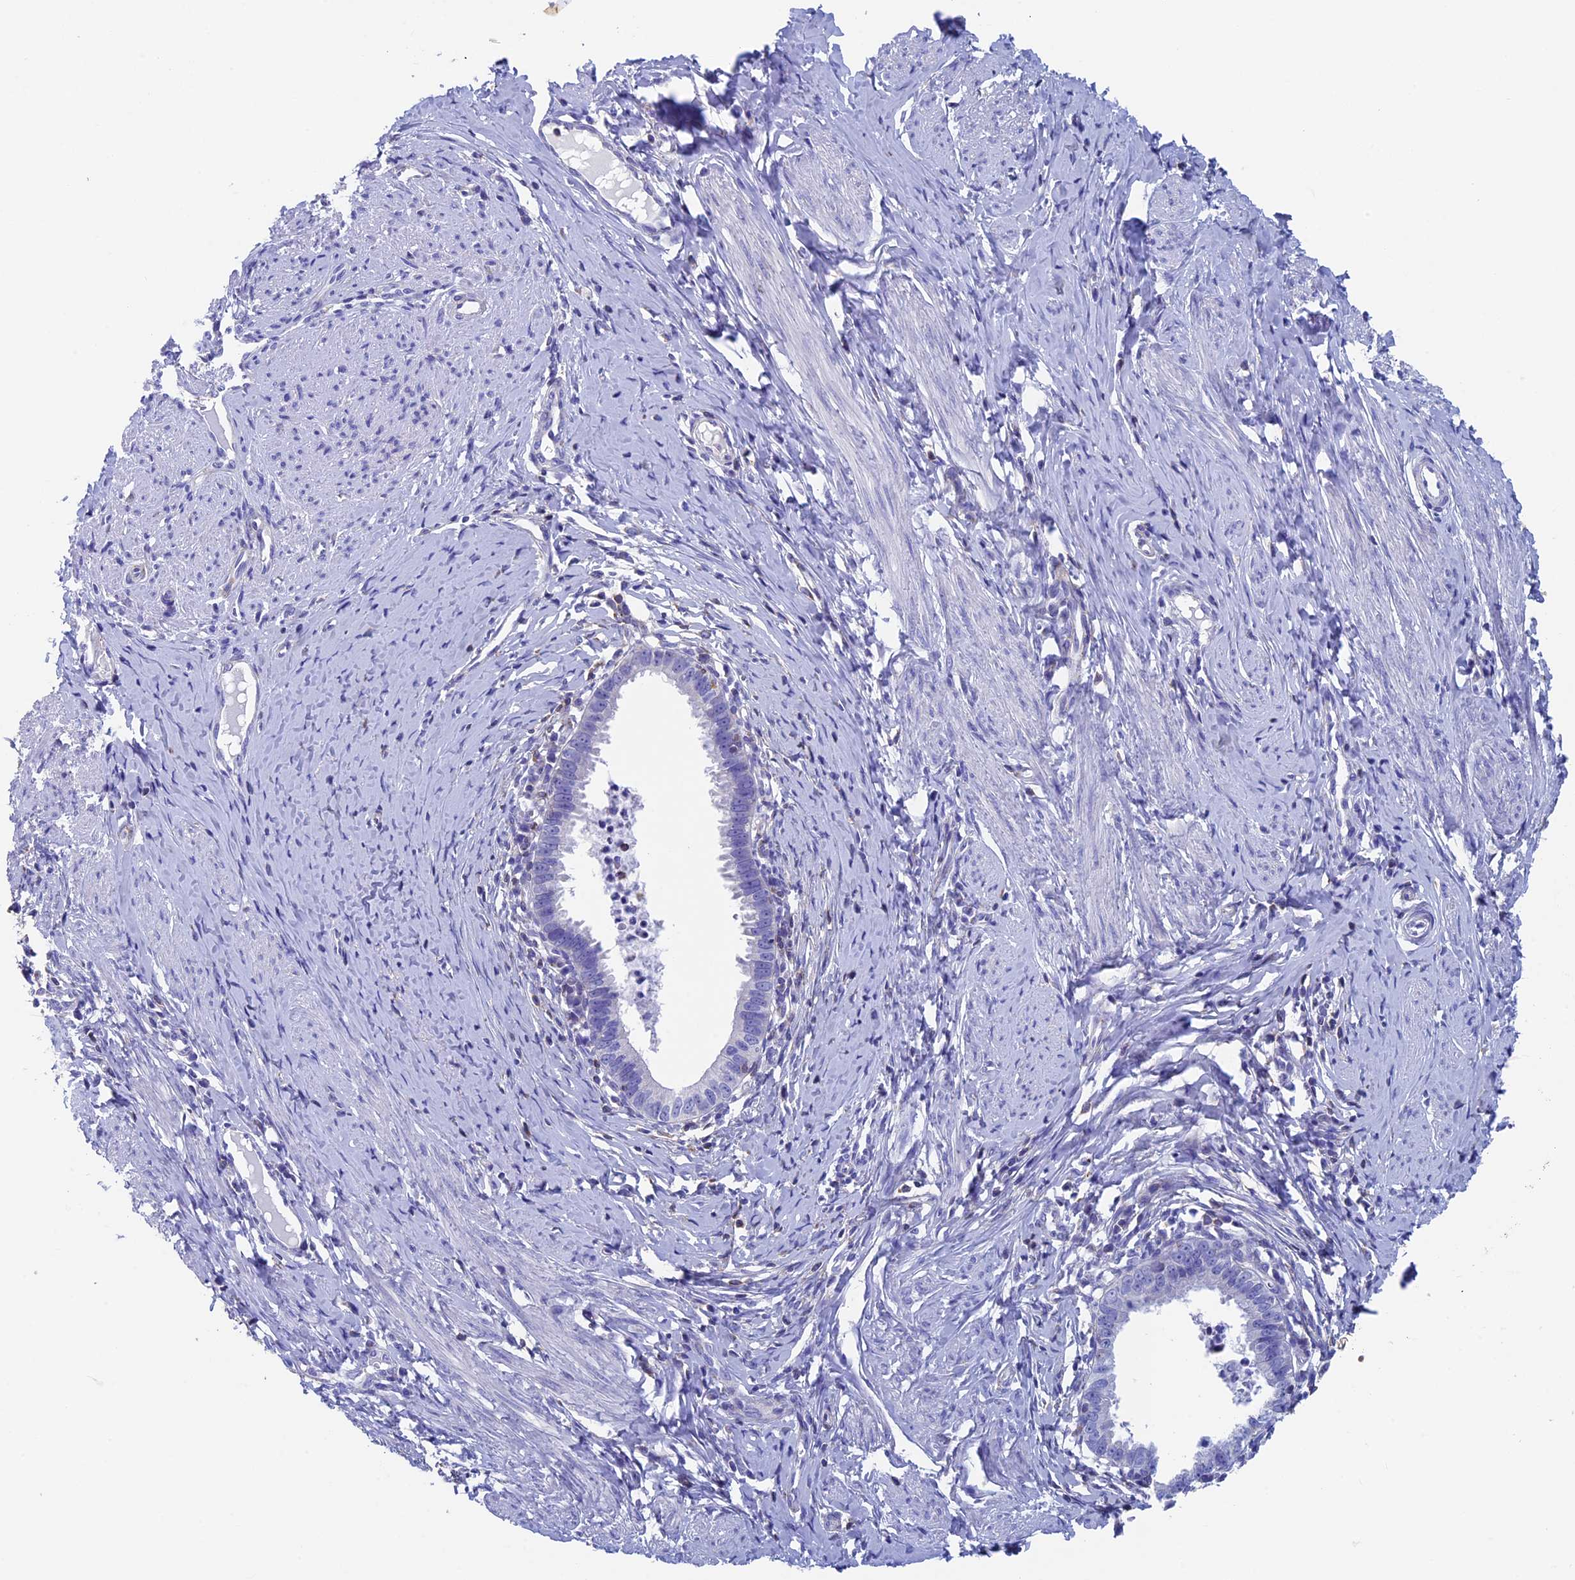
{"staining": {"intensity": "negative", "quantity": "none", "location": "none"}, "tissue": "cervical cancer", "cell_type": "Tumor cells", "image_type": "cancer", "snomed": [{"axis": "morphology", "description": "Adenocarcinoma, NOS"}, {"axis": "topography", "description": "Cervix"}], "caption": "This is an immunohistochemistry micrograph of human cervical cancer (adenocarcinoma). There is no expression in tumor cells.", "gene": "SEPTIN1", "patient": {"sex": "female", "age": 36}}